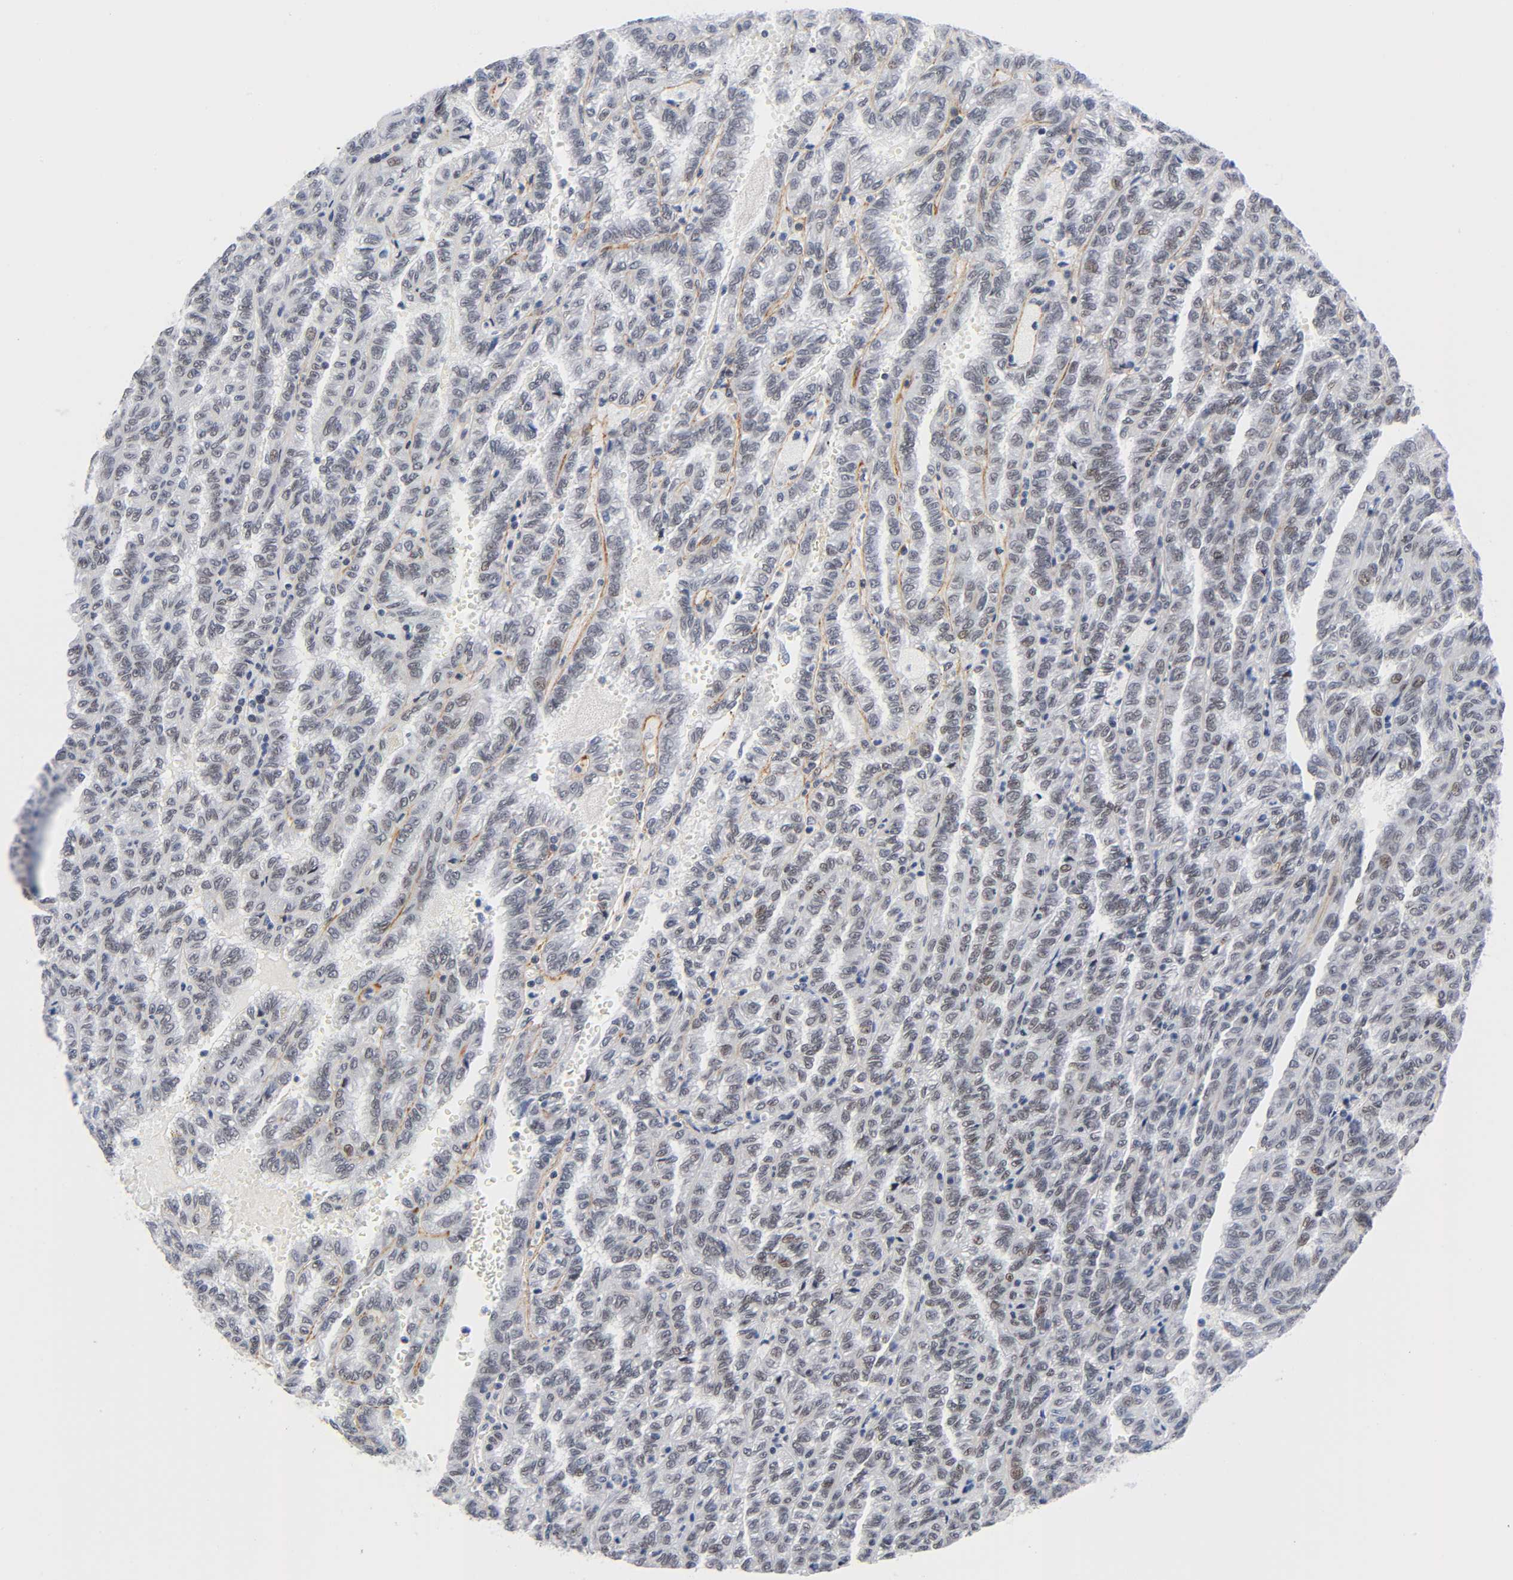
{"staining": {"intensity": "weak", "quantity": "25%-75%", "location": "nuclear"}, "tissue": "renal cancer", "cell_type": "Tumor cells", "image_type": "cancer", "snomed": [{"axis": "morphology", "description": "Inflammation, NOS"}, {"axis": "morphology", "description": "Adenocarcinoma, NOS"}, {"axis": "topography", "description": "Kidney"}], "caption": "The micrograph reveals staining of renal cancer, revealing weak nuclear protein staining (brown color) within tumor cells.", "gene": "DIDO1", "patient": {"sex": "male", "age": 68}}